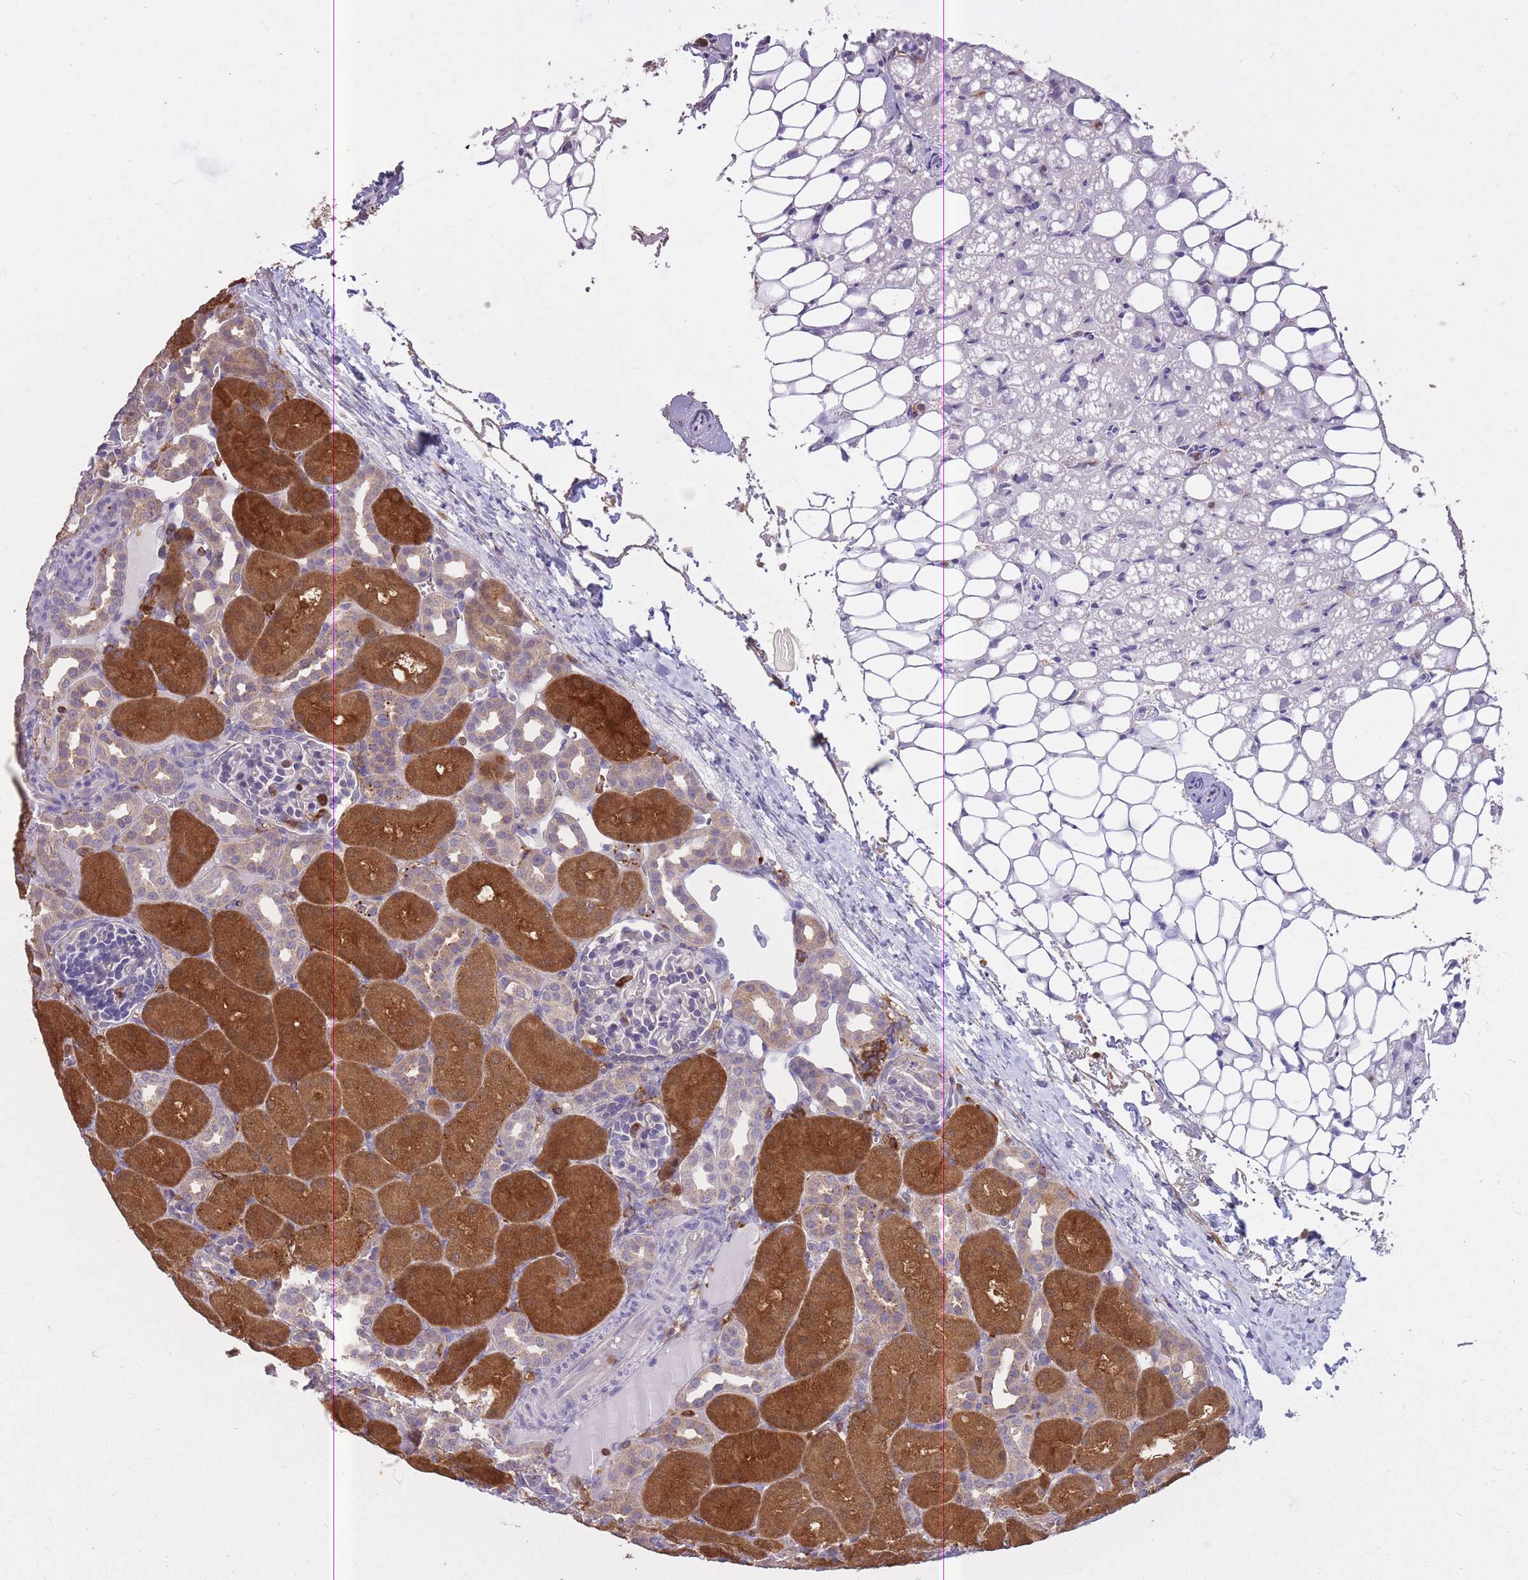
{"staining": {"intensity": "moderate", "quantity": "<25%", "location": "cytoplasmic/membranous,nuclear"}, "tissue": "kidney", "cell_type": "Cells in glomeruli", "image_type": "normal", "snomed": [{"axis": "morphology", "description": "Normal tissue, NOS"}, {"axis": "topography", "description": "Kidney"}], "caption": "Protein expression analysis of benign kidney shows moderate cytoplasmic/membranous,nuclear positivity in approximately <25% of cells in glomeruli.", "gene": "GMIP", "patient": {"sex": "male", "age": 1}}